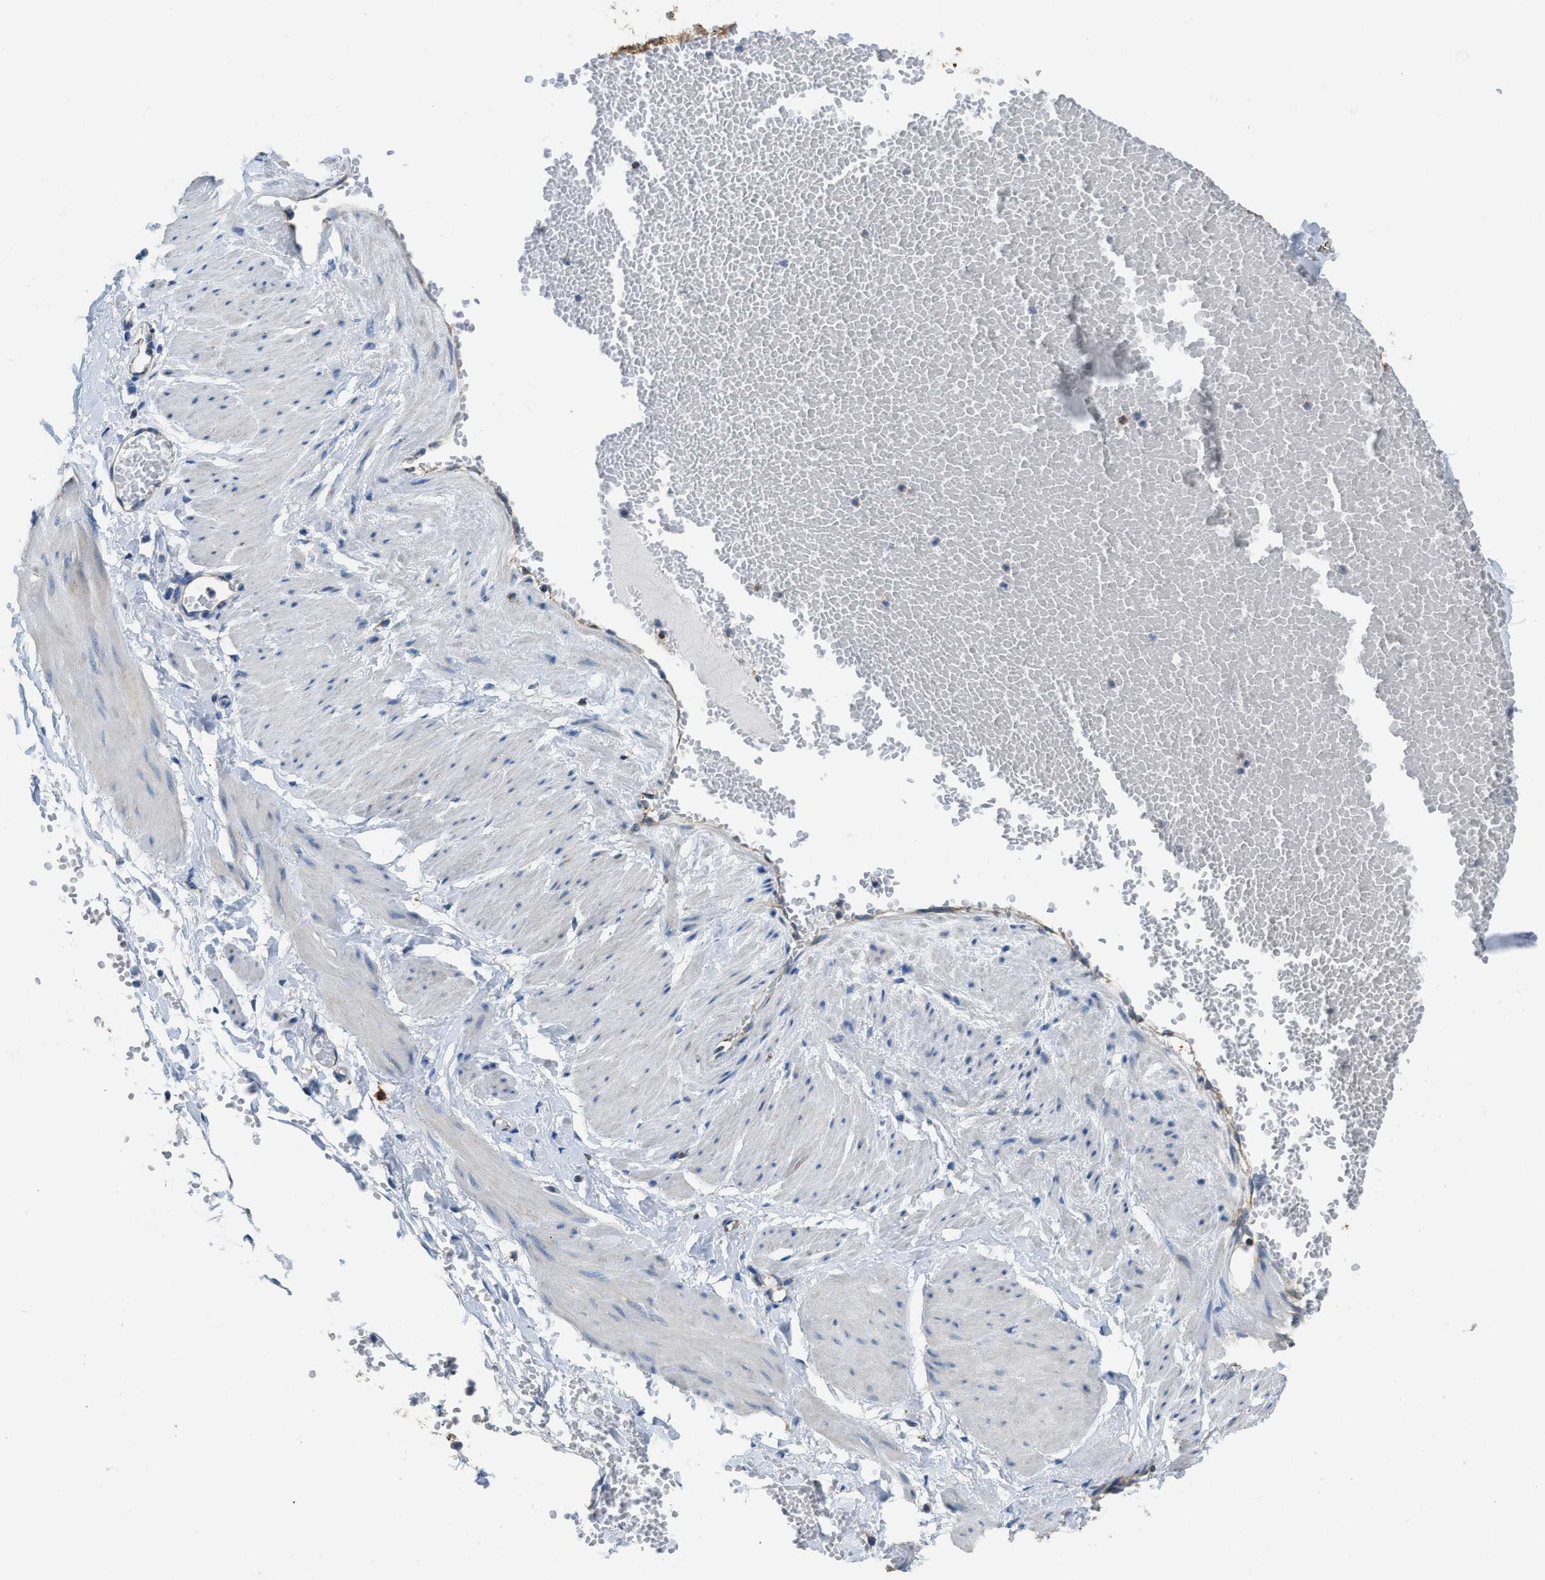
{"staining": {"intensity": "moderate", "quantity": ">75%", "location": "cytoplasmic/membranous"}, "tissue": "adipose tissue", "cell_type": "Adipocytes", "image_type": "normal", "snomed": [{"axis": "morphology", "description": "Normal tissue, NOS"}, {"axis": "topography", "description": "Soft tissue"}], "caption": "This image reveals immunohistochemistry staining of benign human adipose tissue, with medium moderate cytoplasmic/membranous staining in about >75% of adipocytes.", "gene": "ETFB", "patient": {"sex": "male", "age": 72}}